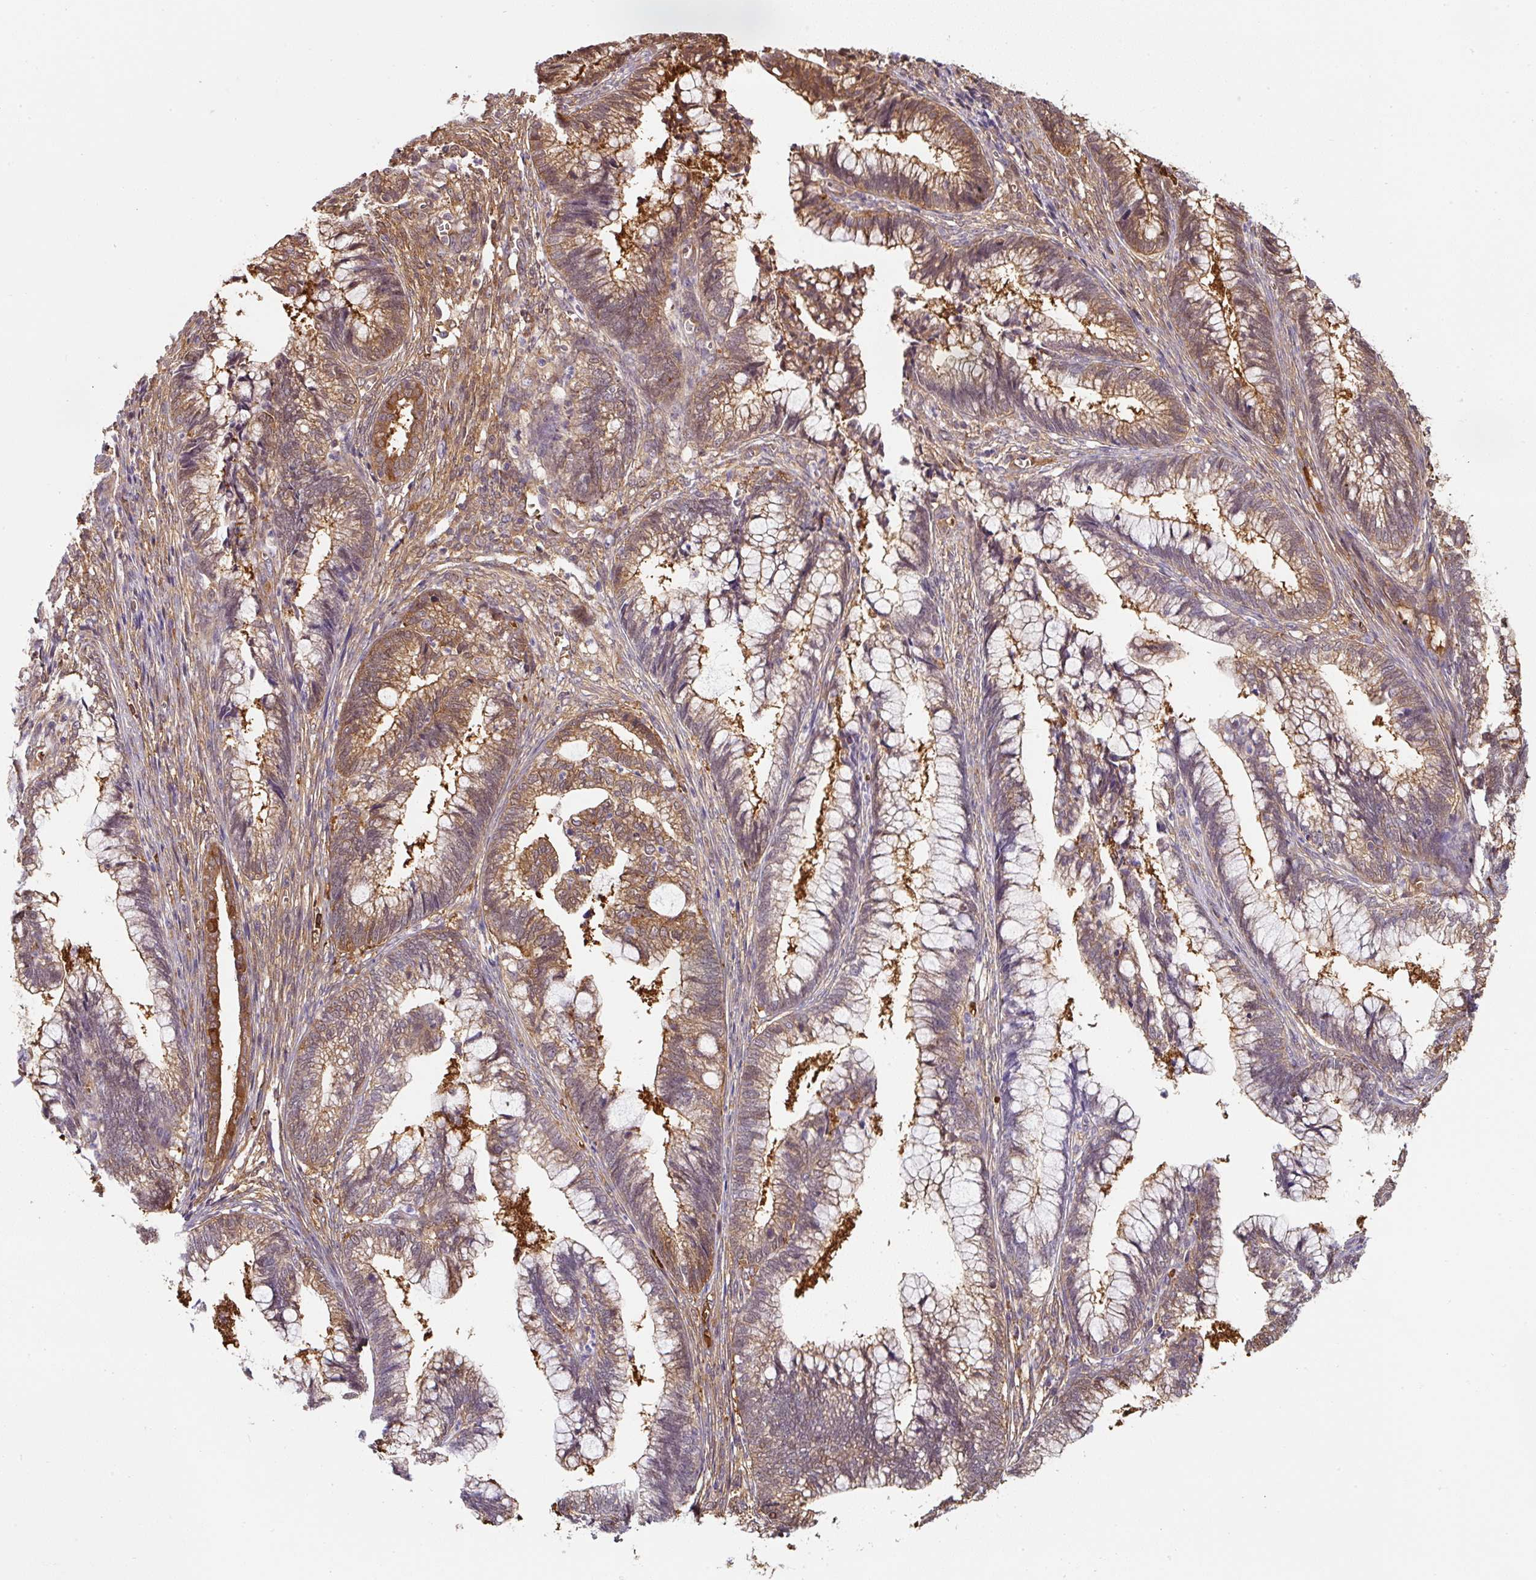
{"staining": {"intensity": "strong", "quantity": ">75%", "location": "cytoplasmic/membranous"}, "tissue": "cervical cancer", "cell_type": "Tumor cells", "image_type": "cancer", "snomed": [{"axis": "morphology", "description": "Adenocarcinoma, NOS"}, {"axis": "topography", "description": "Cervix"}], "caption": "High-power microscopy captured an immunohistochemistry (IHC) image of cervical adenocarcinoma, revealing strong cytoplasmic/membranous positivity in approximately >75% of tumor cells. The protein of interest is shown in brown color, while the nuclei are stained blue.", "gene": "ST13", "patient": {"sex": "female", "age": 44}}